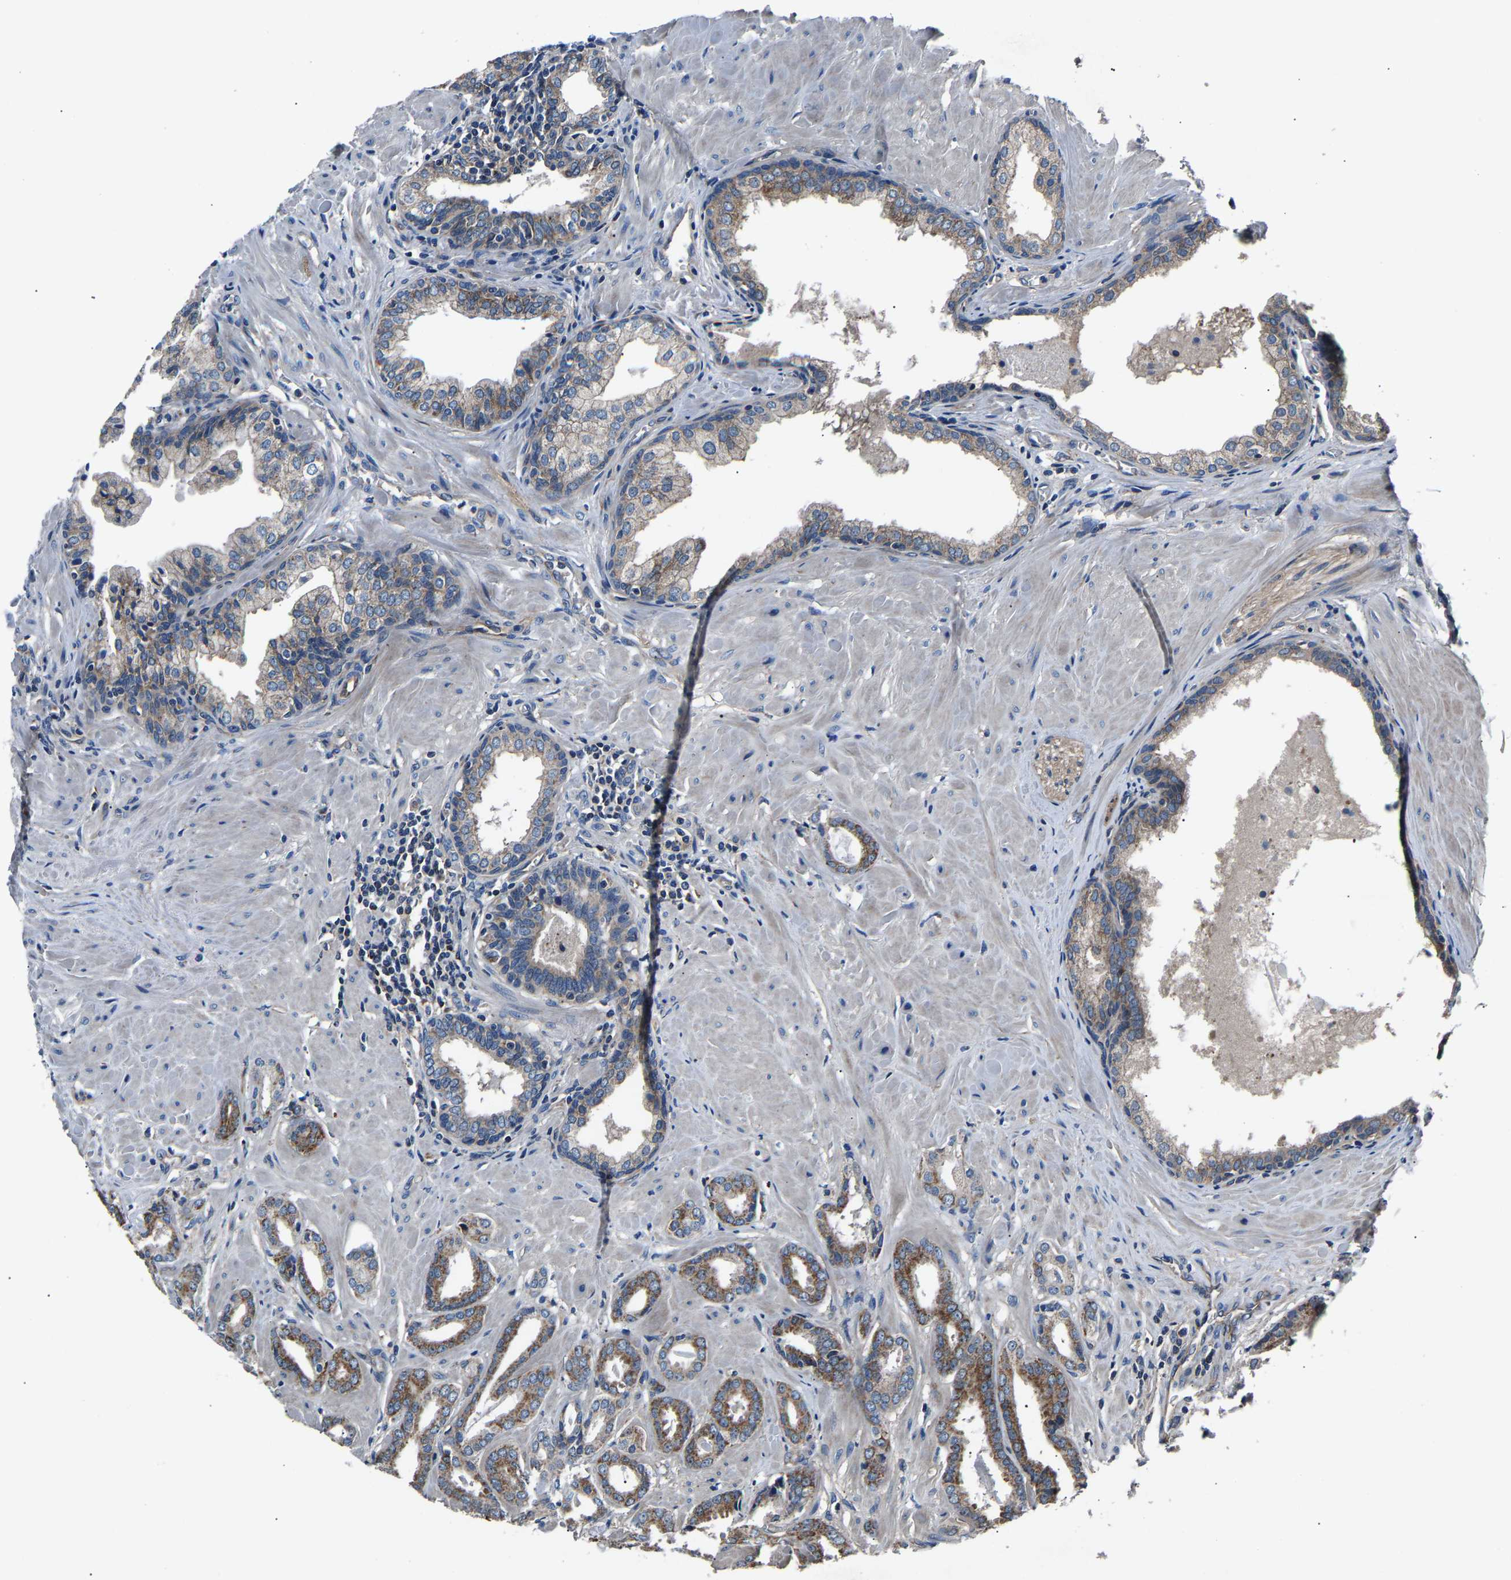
{"staining": {"intensity": "moderate", "quantity": ">75%", "location": "cytoplasmic/membranous"}, "tissue": "prostate cancer", "cell_type": "Tumor cells", "image_type": "cancer", "snomed": [{"axis": "morphology", "description": "Adenocarcinoma, Low grade"}, {"axis": "topography", "description": "Prostate"}], "caption": "An image of human prostate cancer (adenocarcinoma (low-grade)) stained for a protein demonstrates moderate cytoplasmic/membranous brown staining in tumor cells.", "gene": "GGCT", "patient": {"sex": "male", "age": 53}}